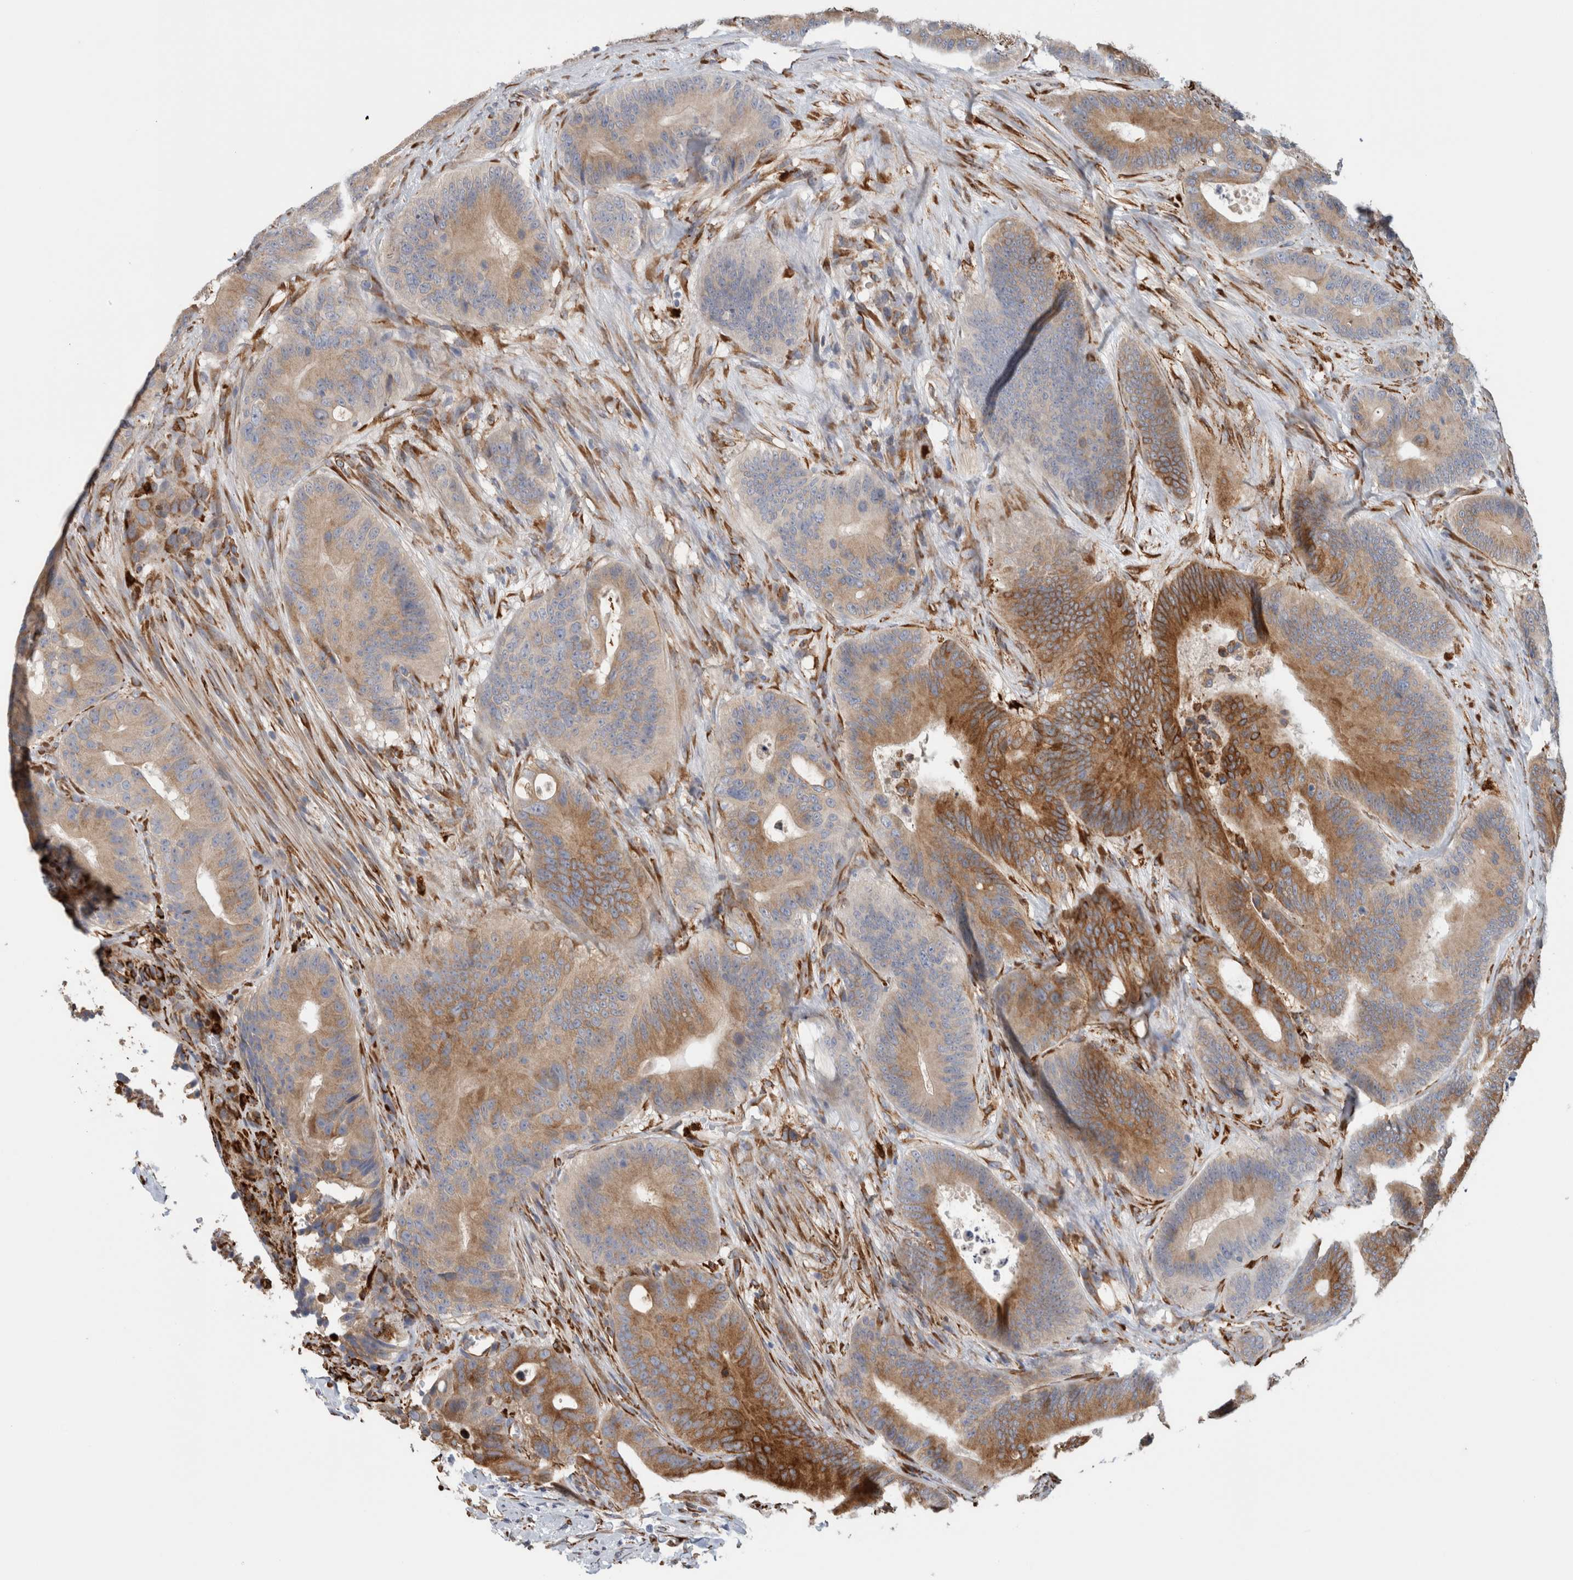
{"staining": {"intensity": "moderate", "quantity": ">75%", "location": "cytoplasmic/membranous"}, "tissue": "colorectal cancer", "cell_type": "Tumor cells", "image_type": "cancer", "snomed": [{"axis": "morphology", "description": "Adenocarcinoma, NOS"}, {"axis": "topography", "description": "Colon"}], "caption": "Human colorectal cancer (adenocarcinoma) stained with a brown dye shows moderate cytoplasmic/membranous positive staining in about >75% of tumor cells.", "gene": "P4HA1", "patient": {"sex": "male", "age": 83}}